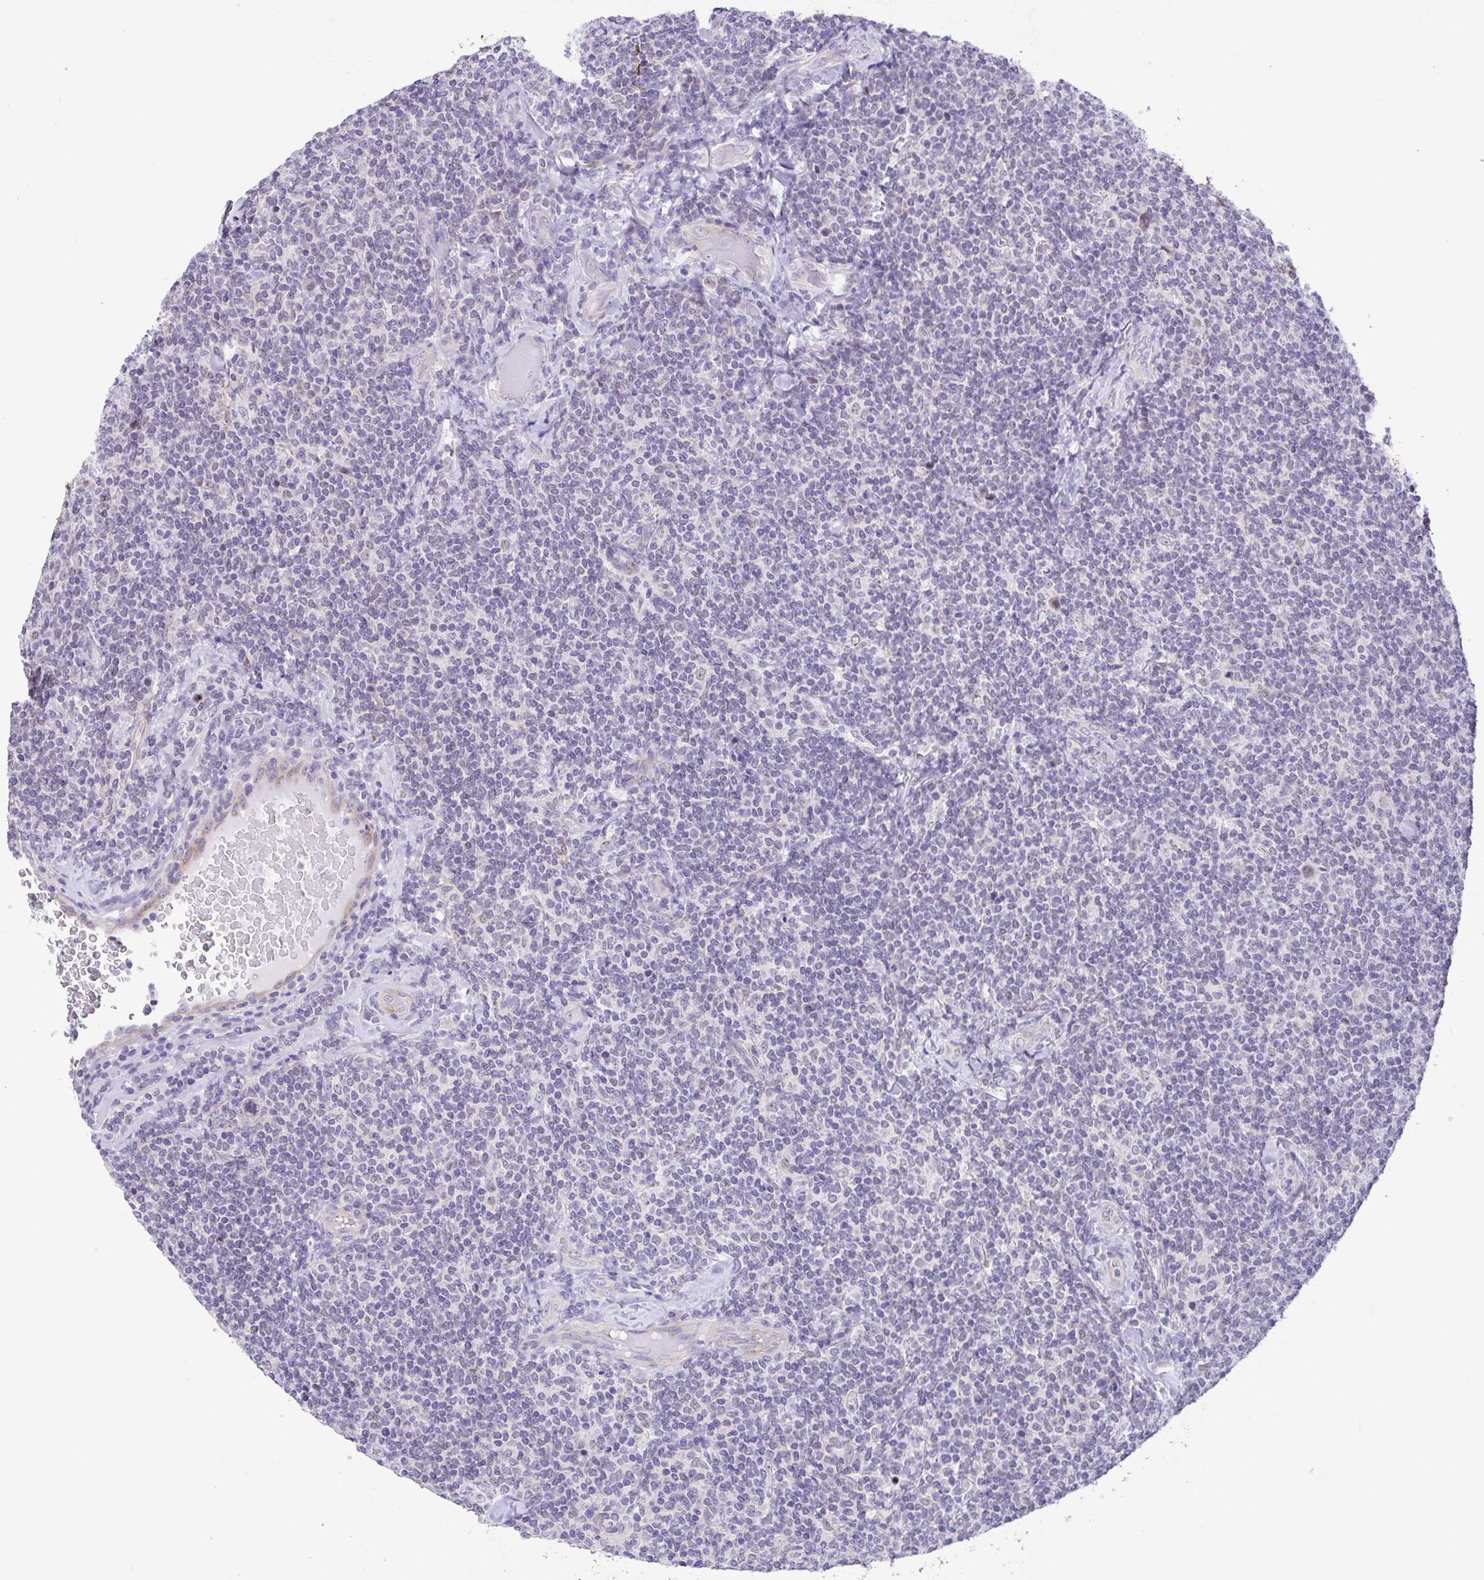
{"staining": {"intensity": "negative", "quantity": "none", "location": "none"}, "tissue": "lymphoma", "cell_type": "Tumor cells", "image_type": "cancer", "snomed": [{"axis": "morphology", "description": "Malignant lymphoma, non-Hodgkin's type, Low grade"}, {"axis": "topography", "description": "Lymph node"}], "caption": "Image shows no protein expression in tumor cells of malignant lymphoma, non-Hodgkin's type (low-grade) tissue.", "gene": "DCLK2", "patient": {"sex": "female", "age": 56}}